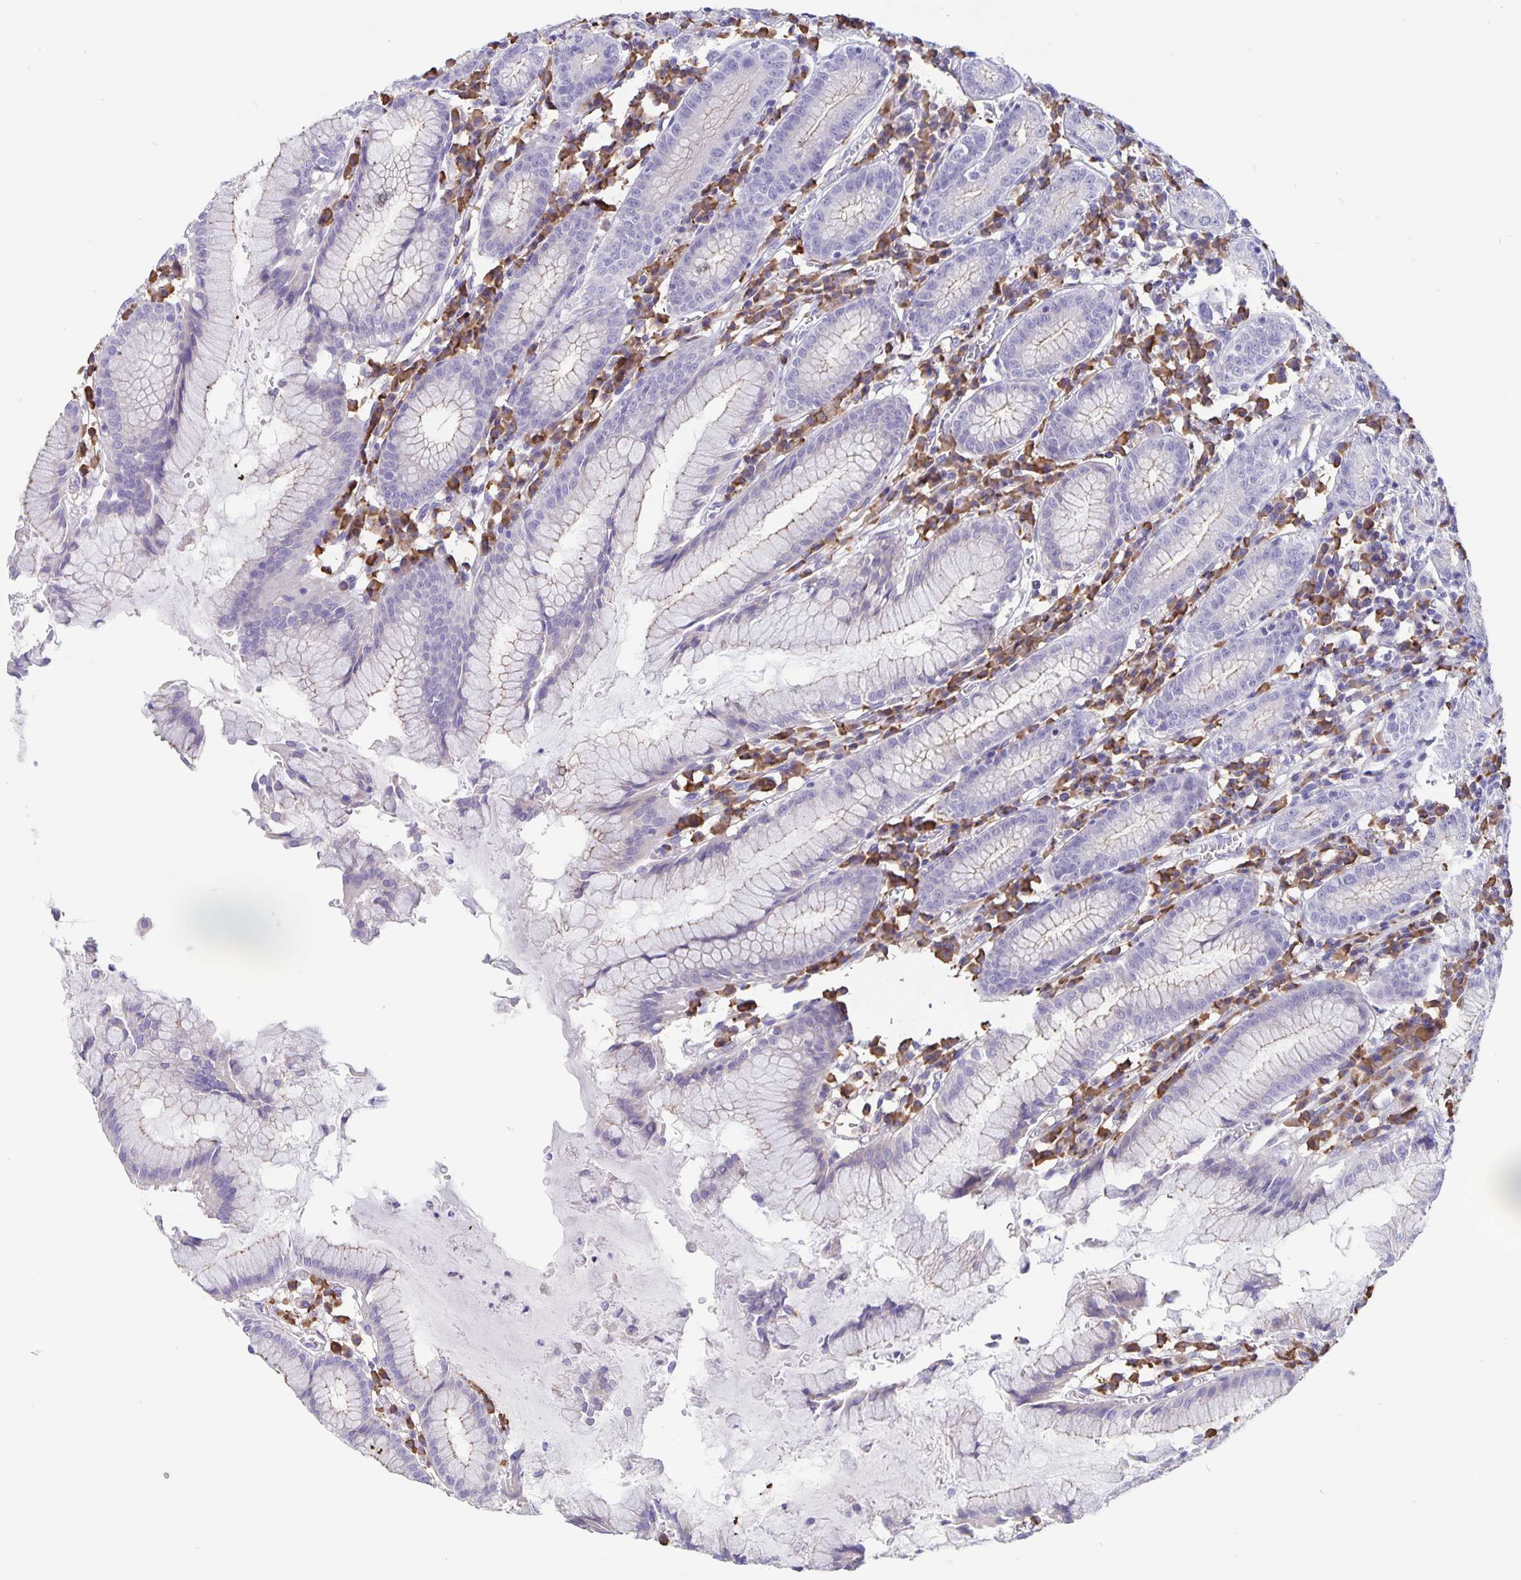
{"staining": {"intensity": "negative", "quantity": "none", "location": "none"}, "tissue": "stomach", "cell_type": "Glandular cells", "image_type": "normal", "snomed": [{"axis": "morphology", "description": "Normal tissue, NOS"}, {"axis": "topography", "description": "Stomach"}], "caption": "Glandular cells show no significant positivity in benign stomach.", "gene": "ERMN", "patient": {"sex": "male", "age": 55}}